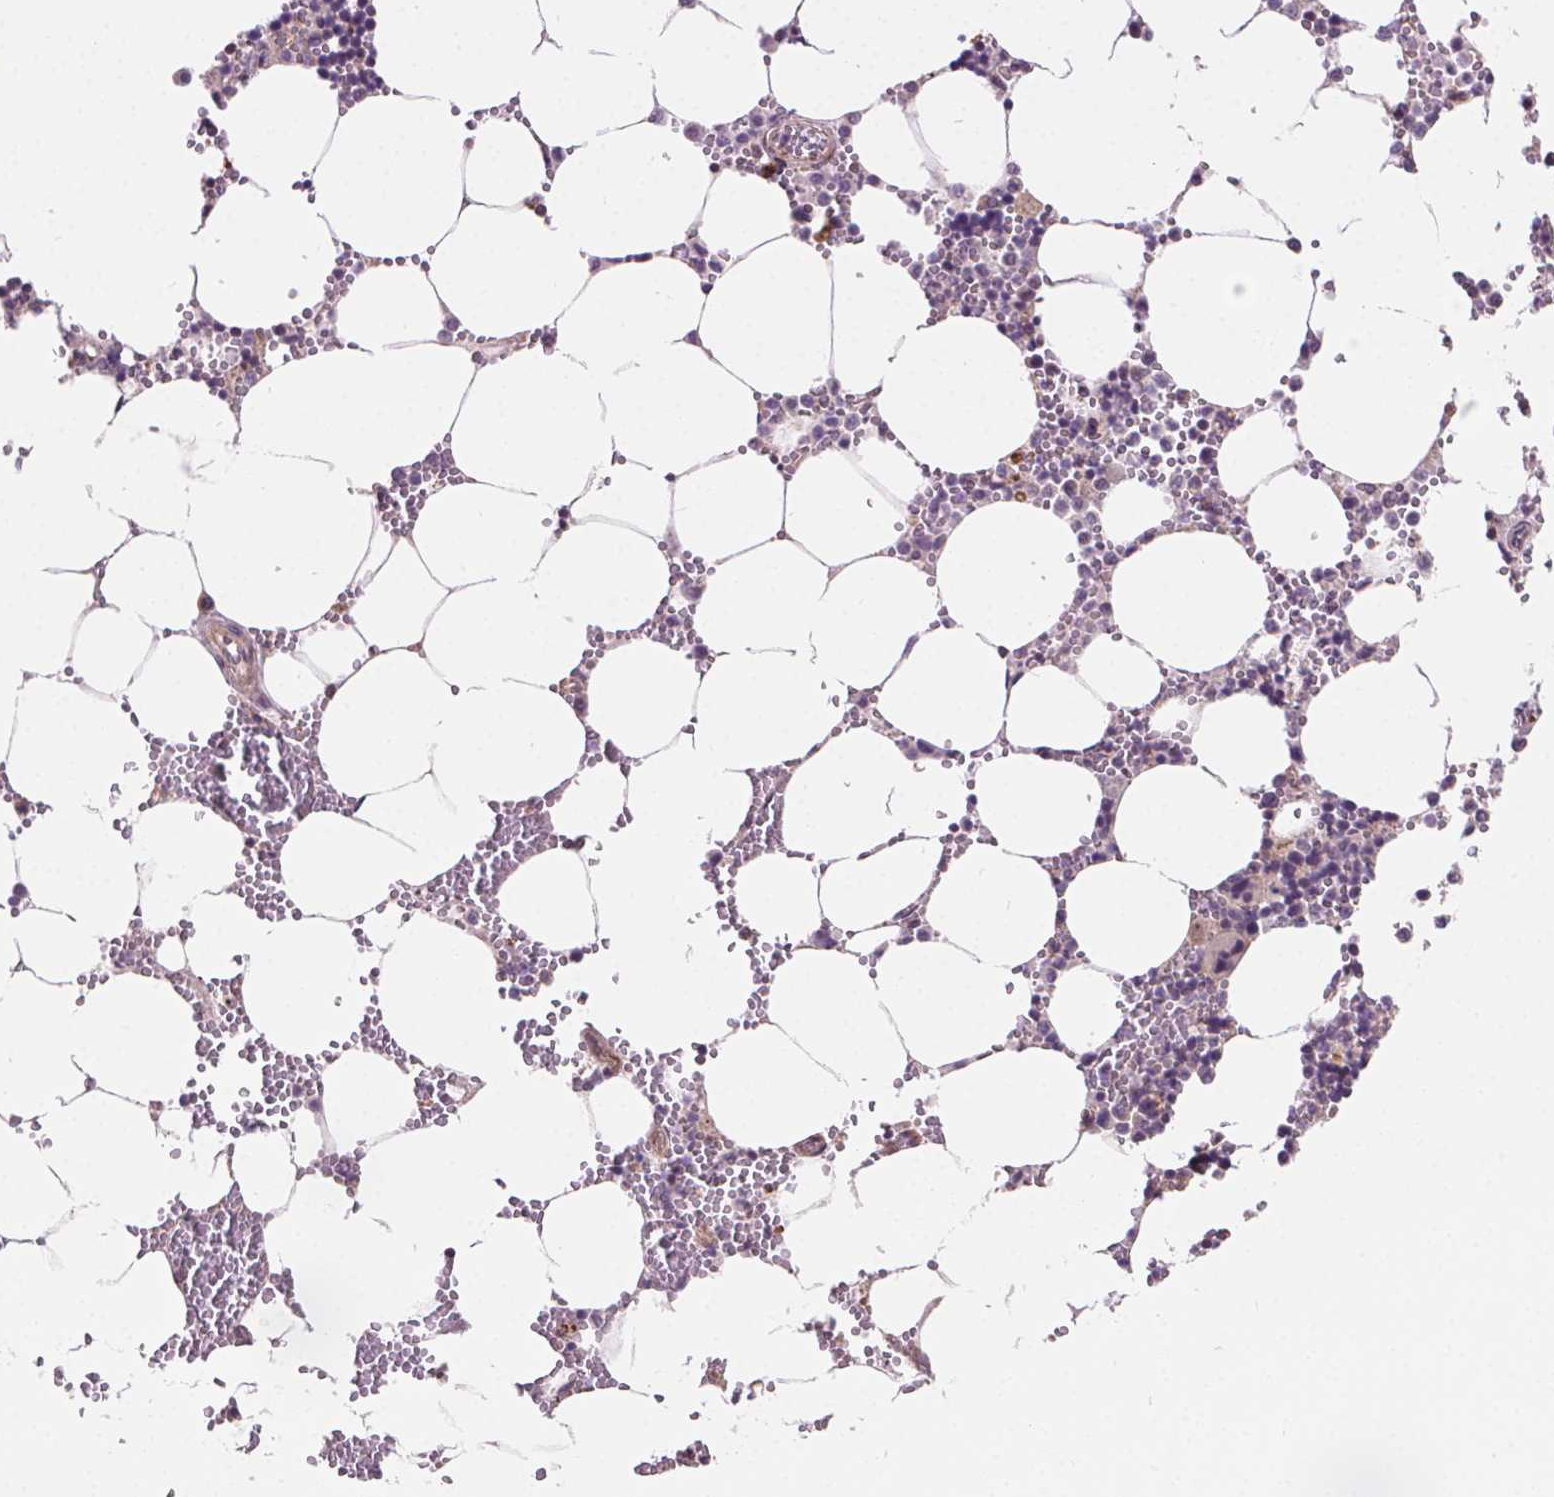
{"staining": {"intensity": "weak", "quantity": "<25%", "location": "cytoplasmic/membranous"}, "tissue": "bone marrow", "cell_type": "Hematopoietic cells", "image_type": "normal", "snomed": [{"axis": "morphology", "description": "Normal tissue, NOS"}, {"axis": "topography", "description": "Bone marrow"}], "caption": "Immunohistochemistry image of normal bone marrow stained for a protein (brown), which exhibits no staining in hematopoietic cells.", "gene": "GOLT1B", "patient": {"sex": "male", "age": 54}}